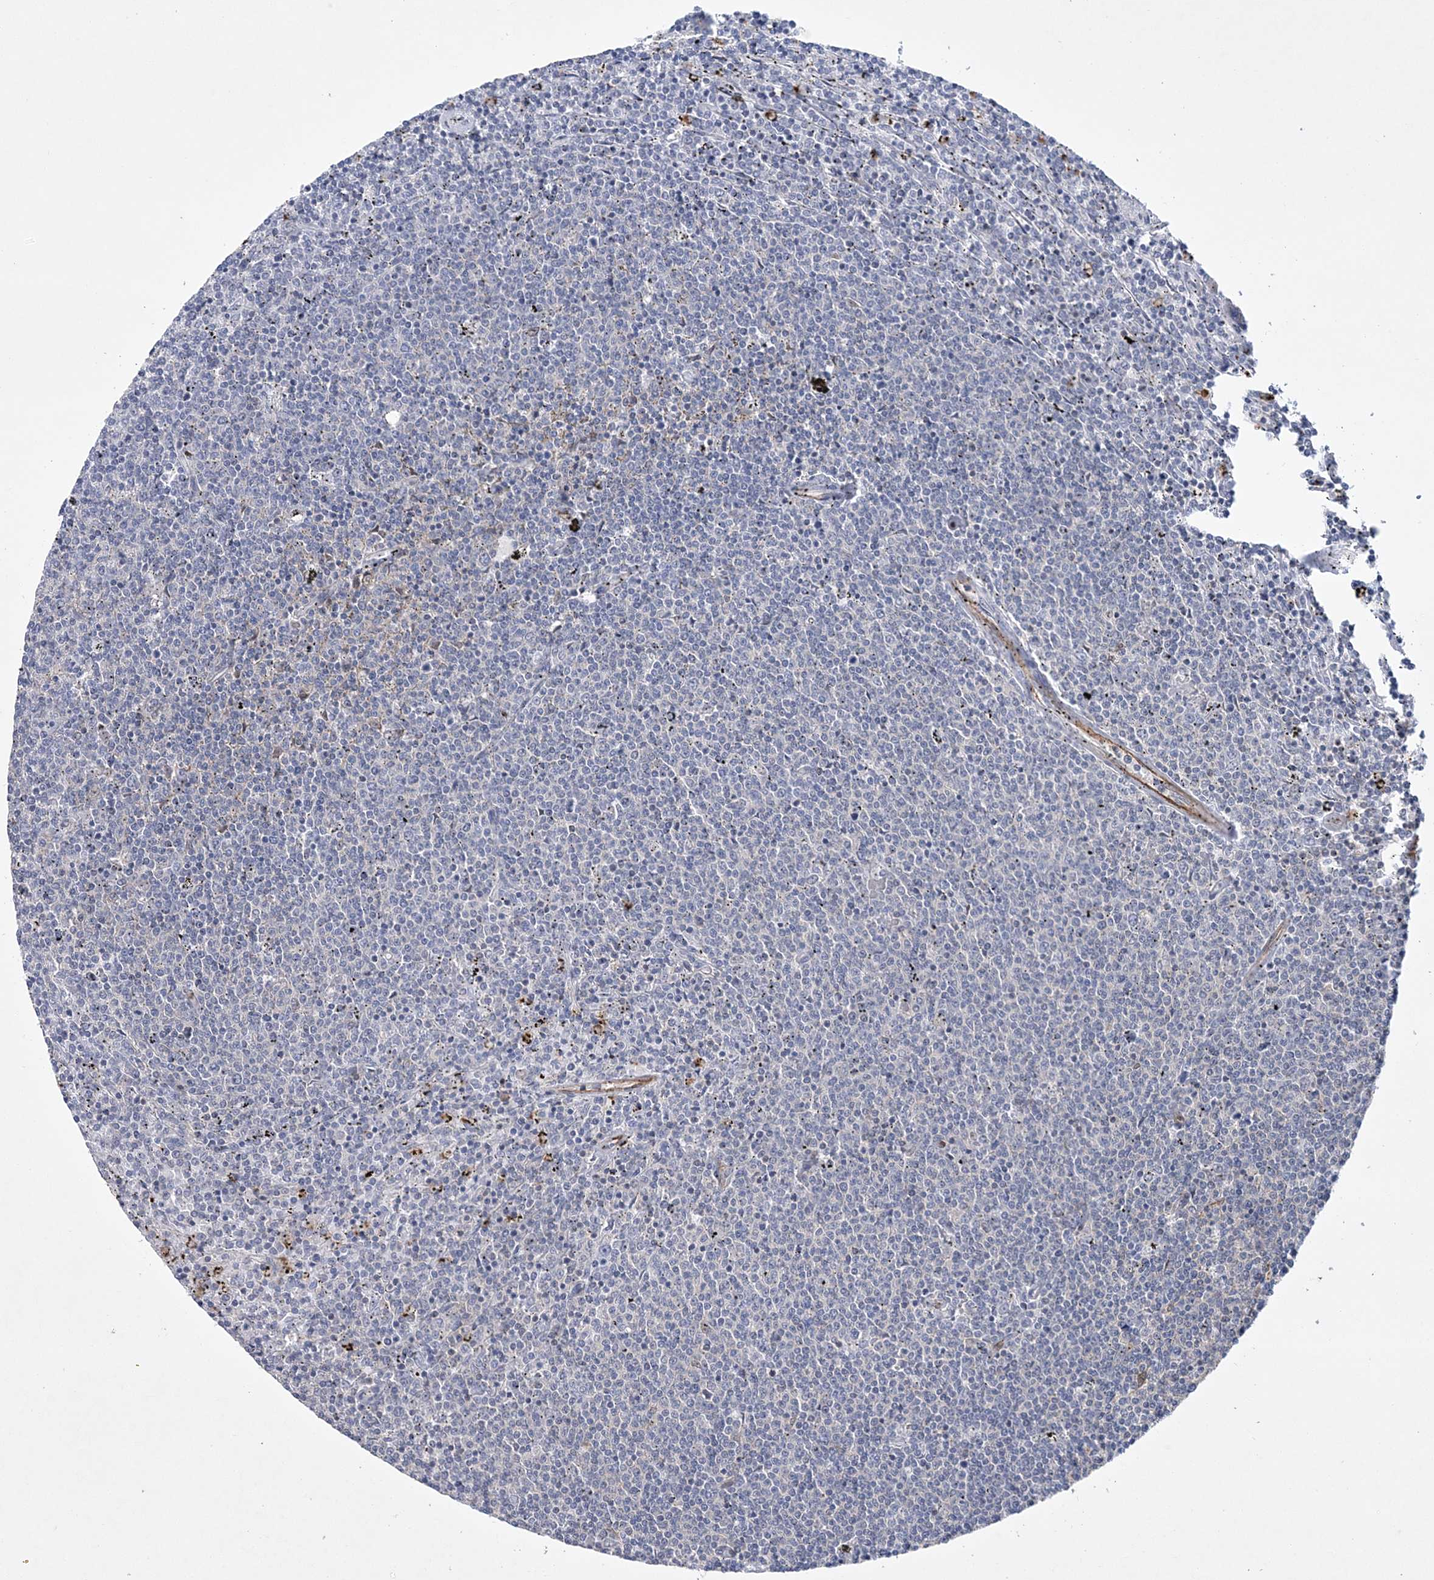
{"staining": {"intensity": "negative", "quantity": "none", "location": "none"}, "tissue": "lymphoma", "cell_type": "Tumor cells", "image_type": "cancer", "snomed": [{"axis": "morphology", "description": "Malignant lymphoma, non-Hodgkin's type, Low grade"}, {"axis": "topography", "description": "Spleen"}], "caption": "Tumor cells show no significant expression in low-grade malignant lymphoma, non-Hodgkin's type.", "gene": "DPCD", "patient": {"sex": "female", "age": 50}}